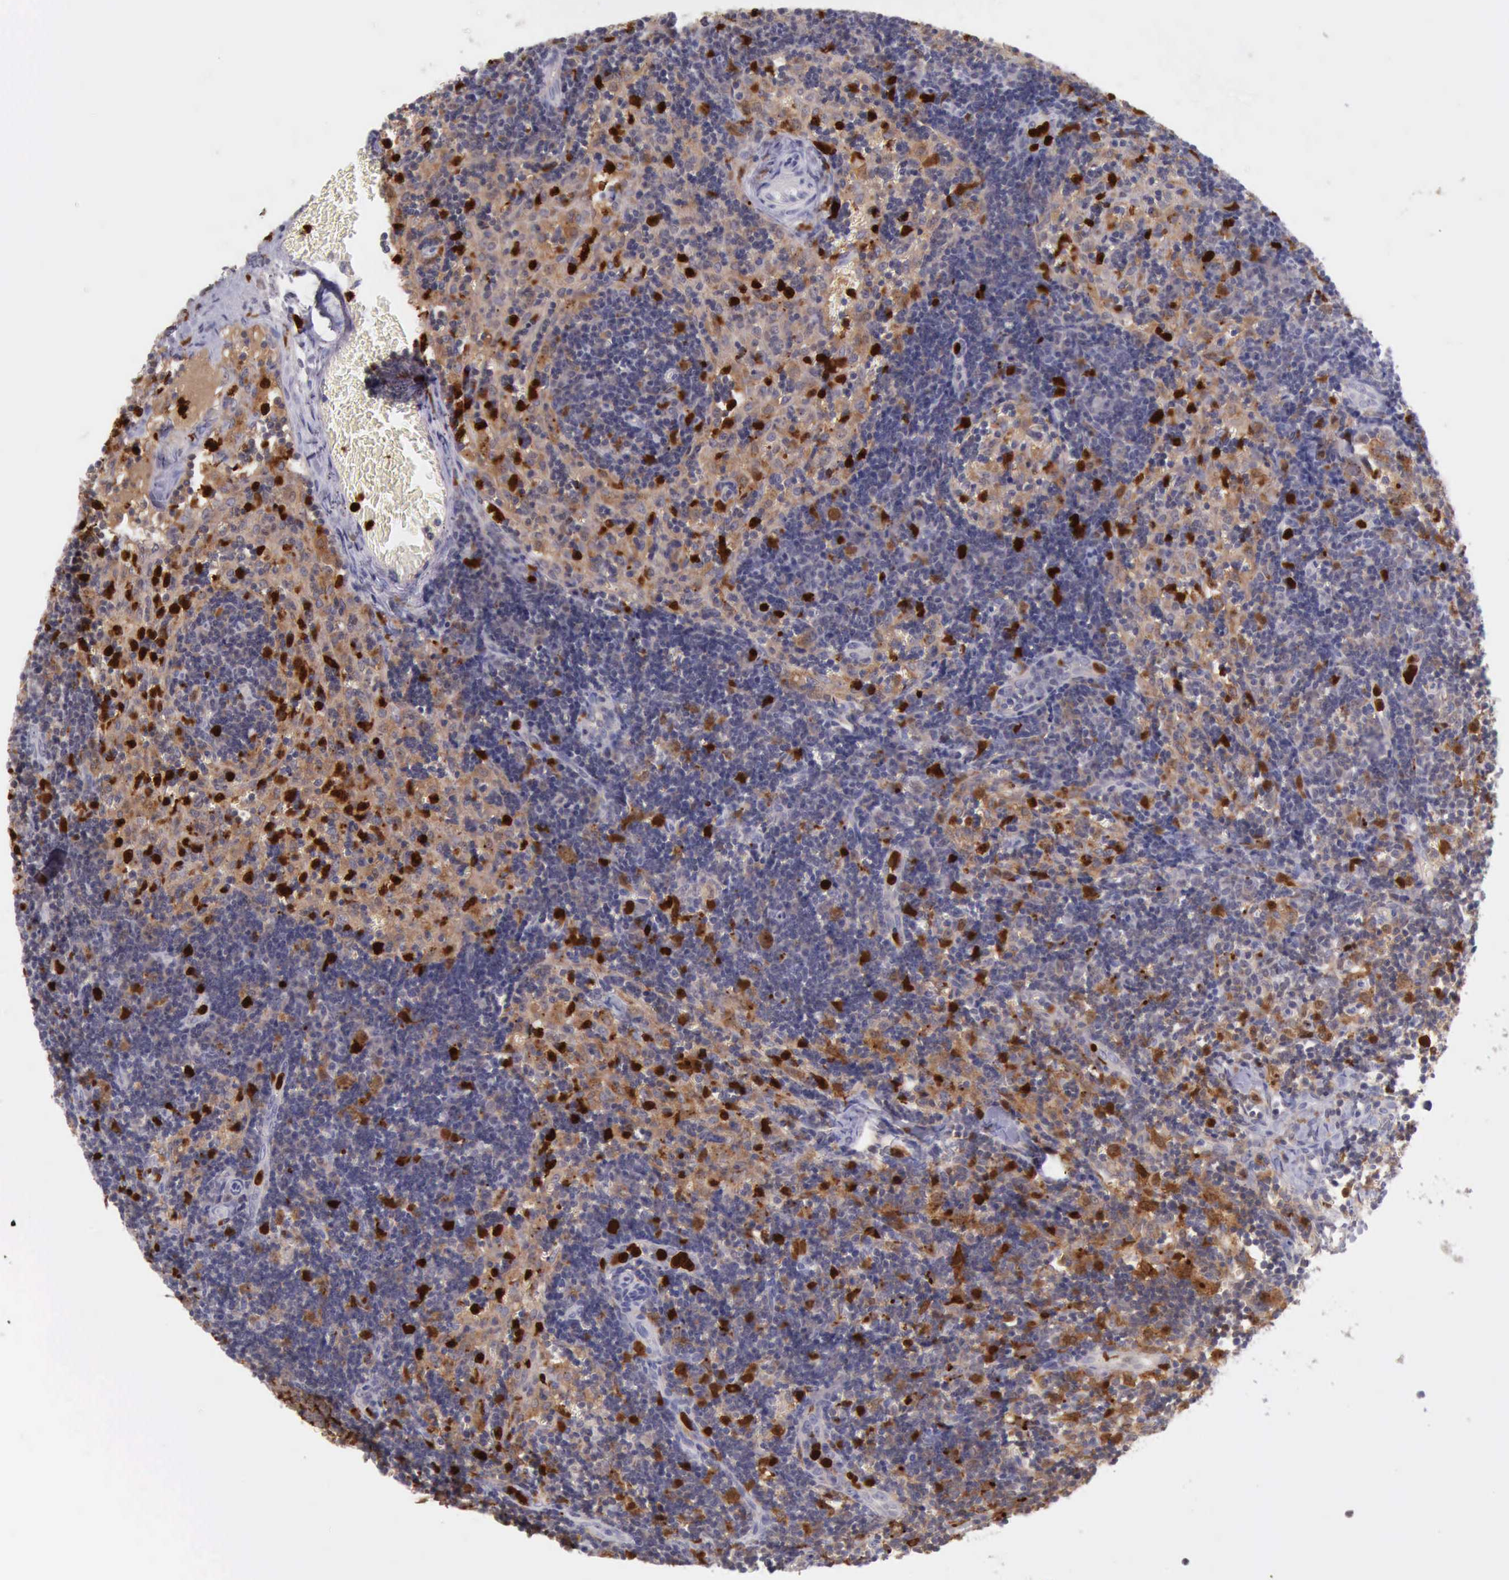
{"staining": {"intensity": "strong", "quantity": "25%-75%", "location": "cytoplasmic/membranous,nuclear"}, "tissue": "lymph node", "cell_type": "Germinal center cells", "image_type": "normal", "snomed": [{"axis": "morphology", "description": "Normal tissue, NOS"}, {"axis": "morphology", "description": "Inflammation, NOS"}, {"axis": "topography", "description": "Lymph node"}, {"axis": "topography", "description": "Salivary gland"}], "caption": "Unremarkable lymph node was stained to show a protein in brown. There is high levels of strong cytoplasmic/membranous,nuclear staining in about 25%-75% of germinal center cells.", "gene": "CSTA", "patient": {"sex": "male", "age": 3}}